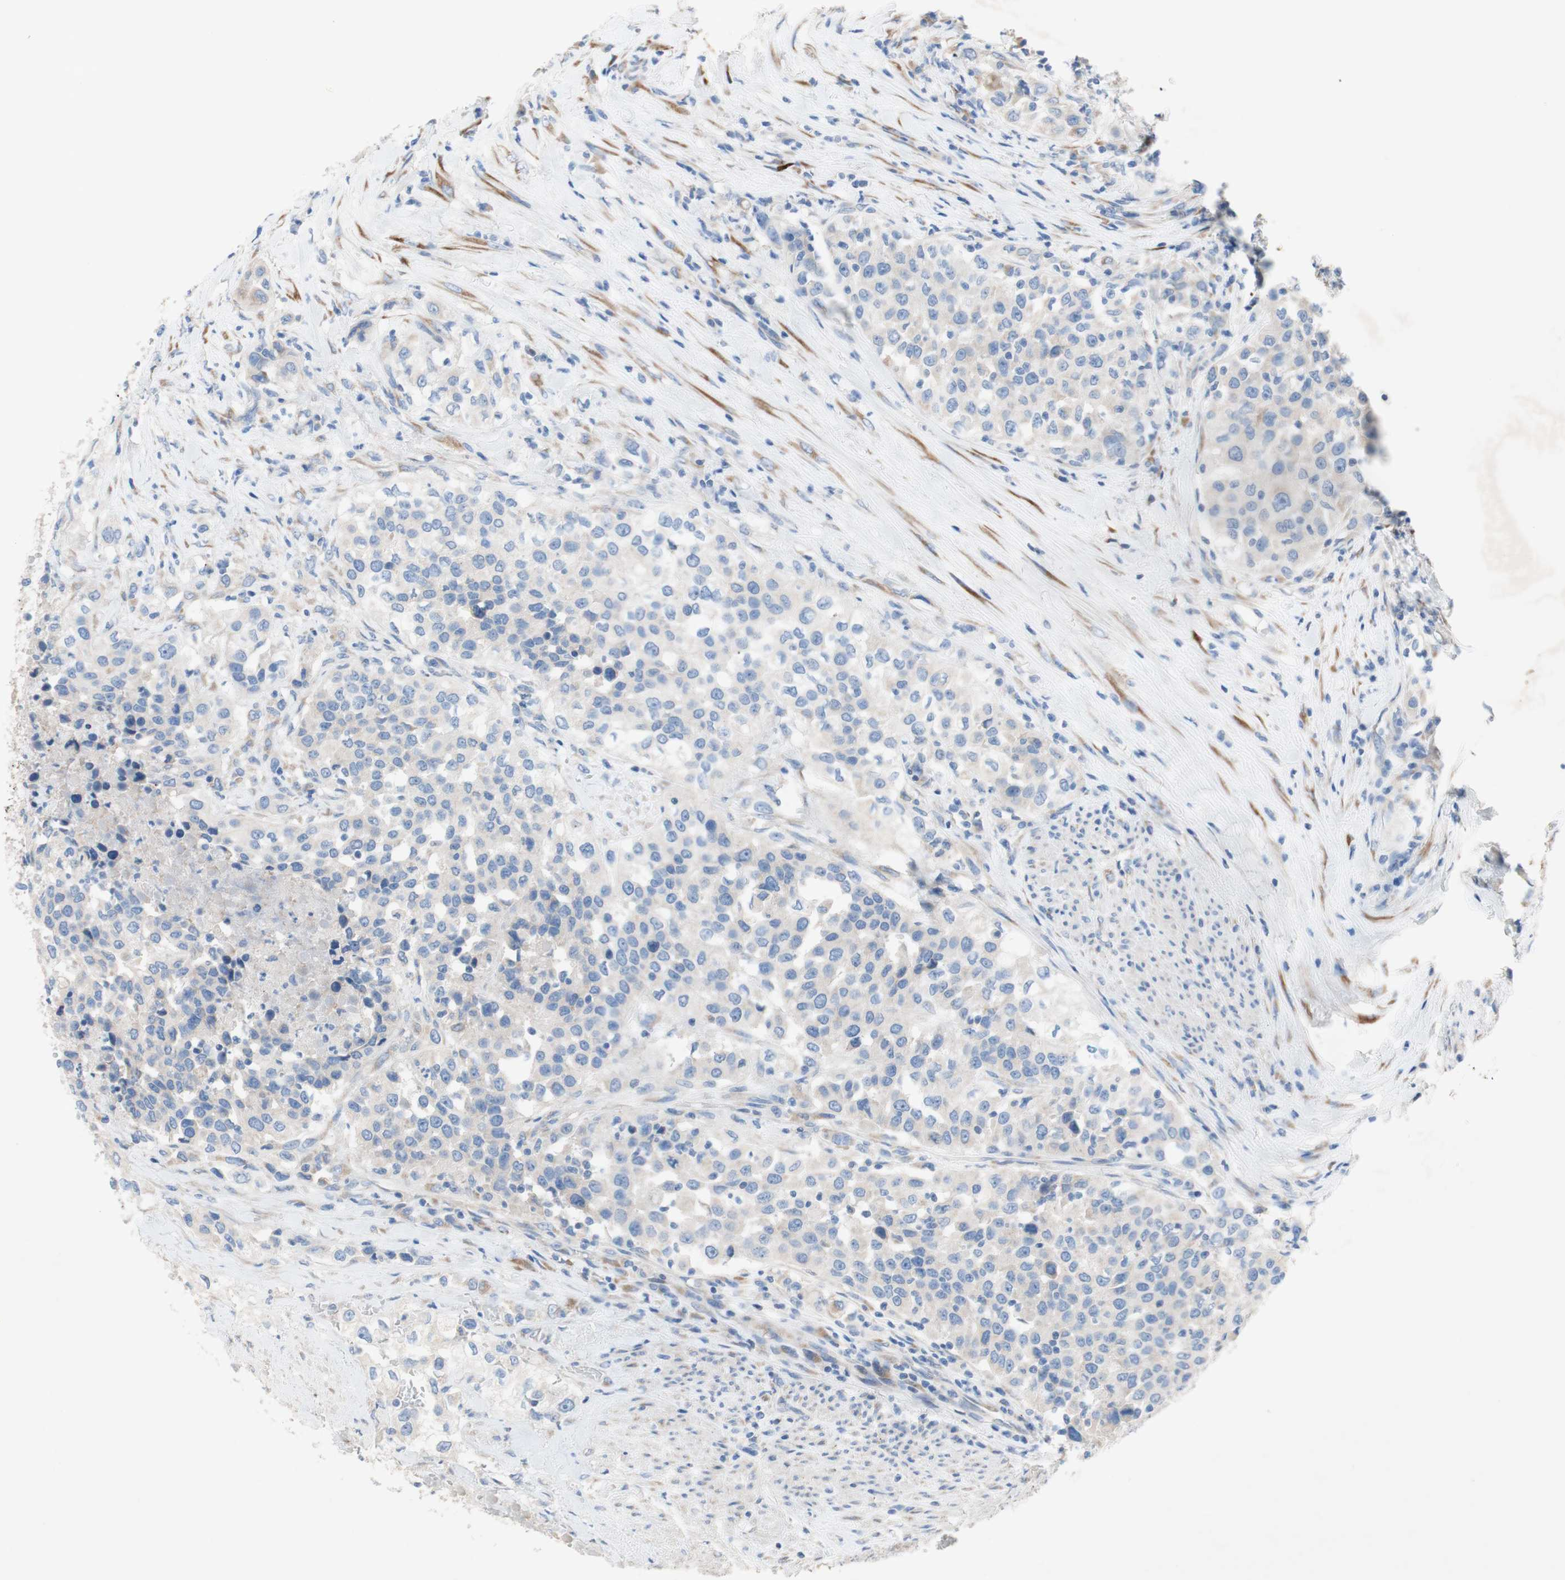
{"staining": {"intensity": "negative", "quantity": "none", "location": "none"}, "tissue": "urothelial cancer", "cell_type": "Tumor cells", "image_type": "cancer", "snomed": [{"axis": "morphology", "description": "Urothelial carcinoma, High grade"}, {"axis": "topography", "description": "Urinary bladder"}], "caption": "DAB (3,3'-diaminobenzidine) immunohistochemical staining of urothelial carcinoma (high-grade) exhibits no significant positivity in tumor cells.", "gene": "TMIGD2", "patient": {"sex": "female", "age": 80}}